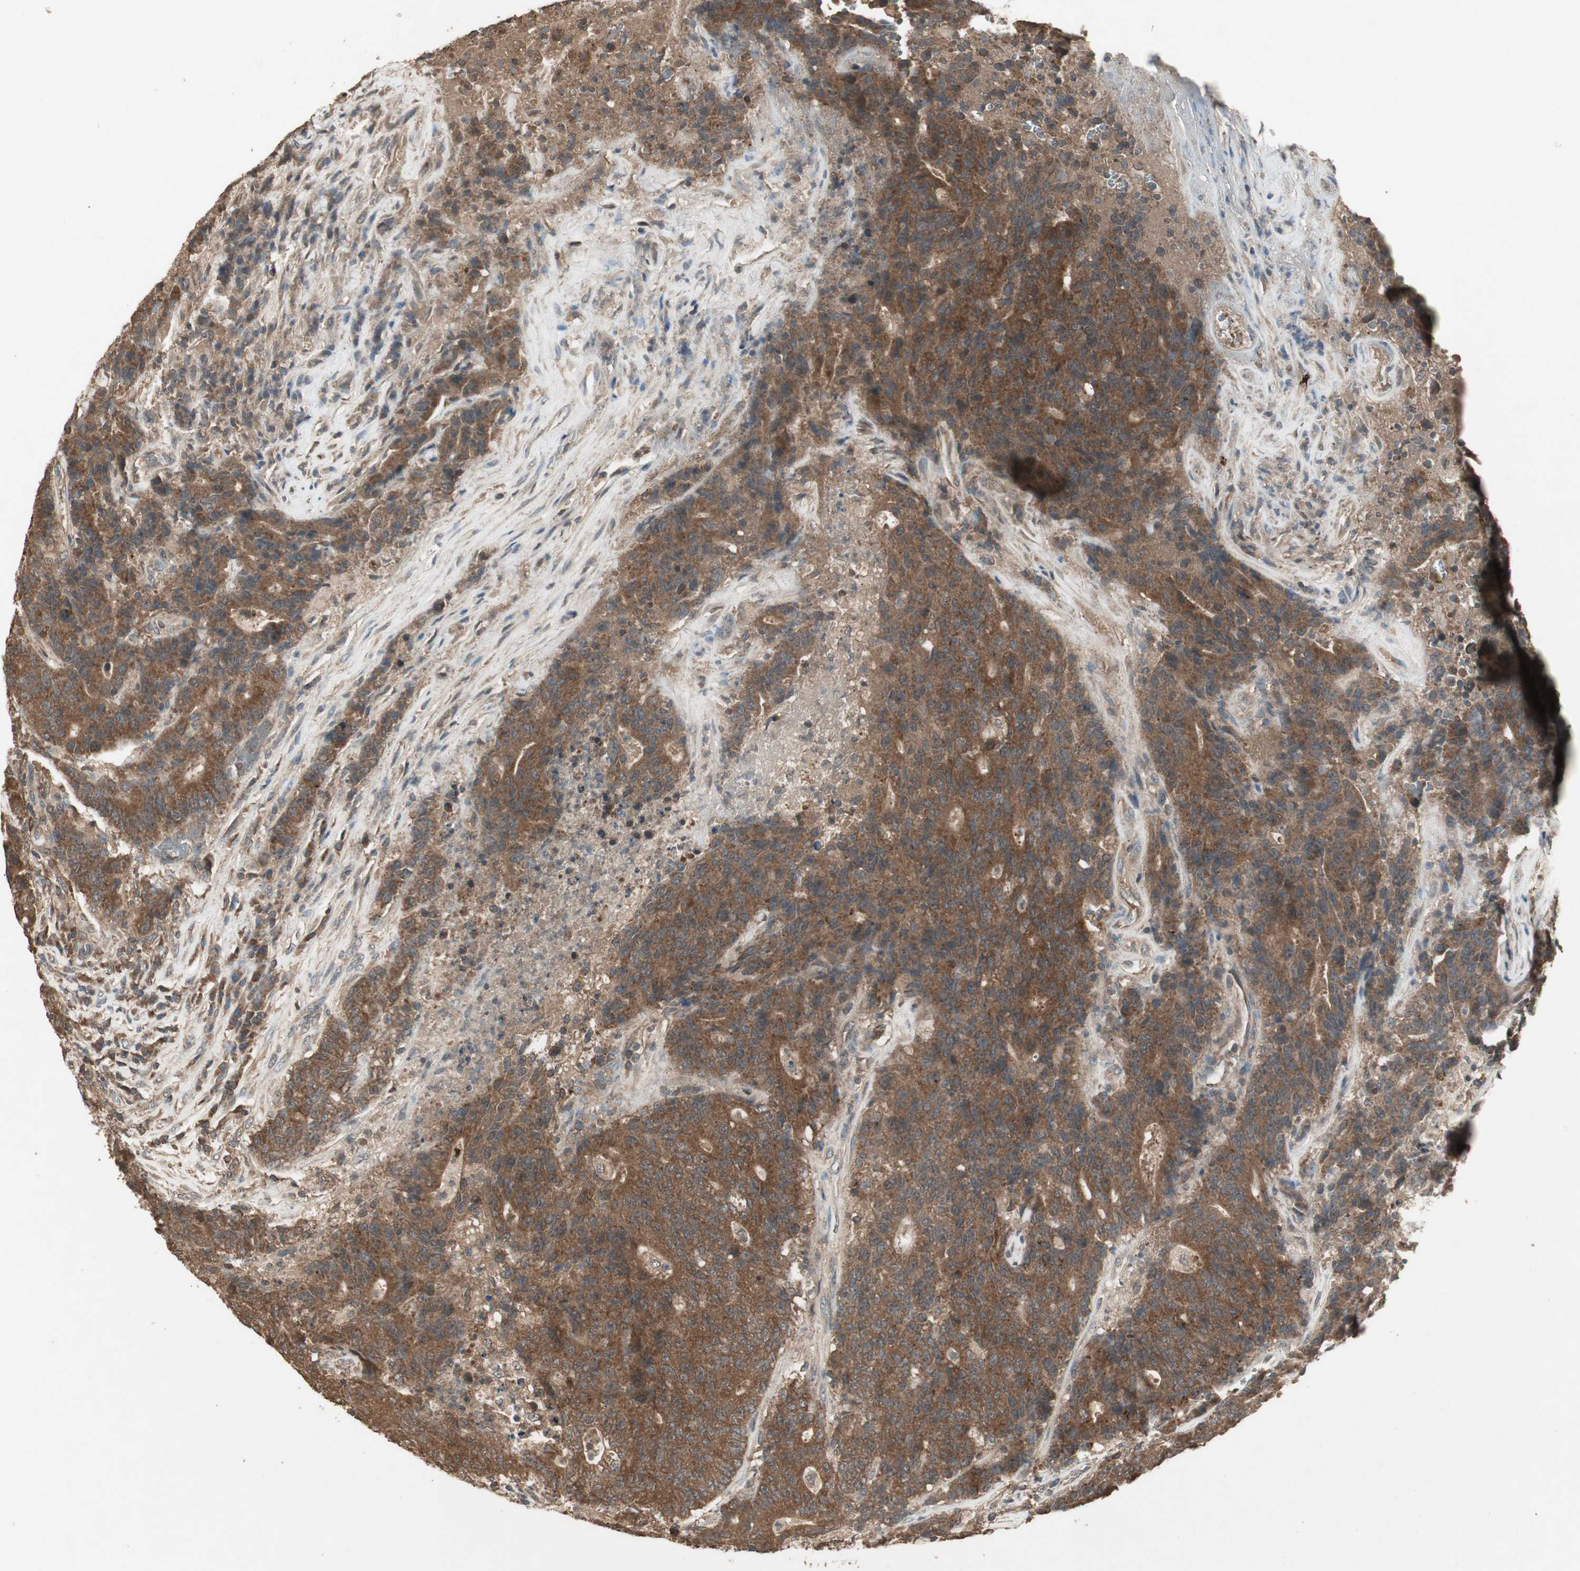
{"staining": {"intensity": "strong", "quantity": ">75%", "location": "cytoplasmic/membranous"}, "tissue": "colorectal cancer", "cell_type": "Tumor cells", "image_type": "cancer", "snomed": [{"axis": "morphology", "description": "Normal tissue, NOS"}, {"axis": "morphology", "description": "Adenocarcinoma, NOS"}, {"axis": "topography", "description": "Colon"}], "caption": "Brown immunohistochemical staining in human colorectal cancer (adenocarcinoma) reveals strong cytoplasmic/membranous expression in about >75% of tumor cells.", "gene": "UBAC1", "patient": {"sex": "female", "age": 75}}